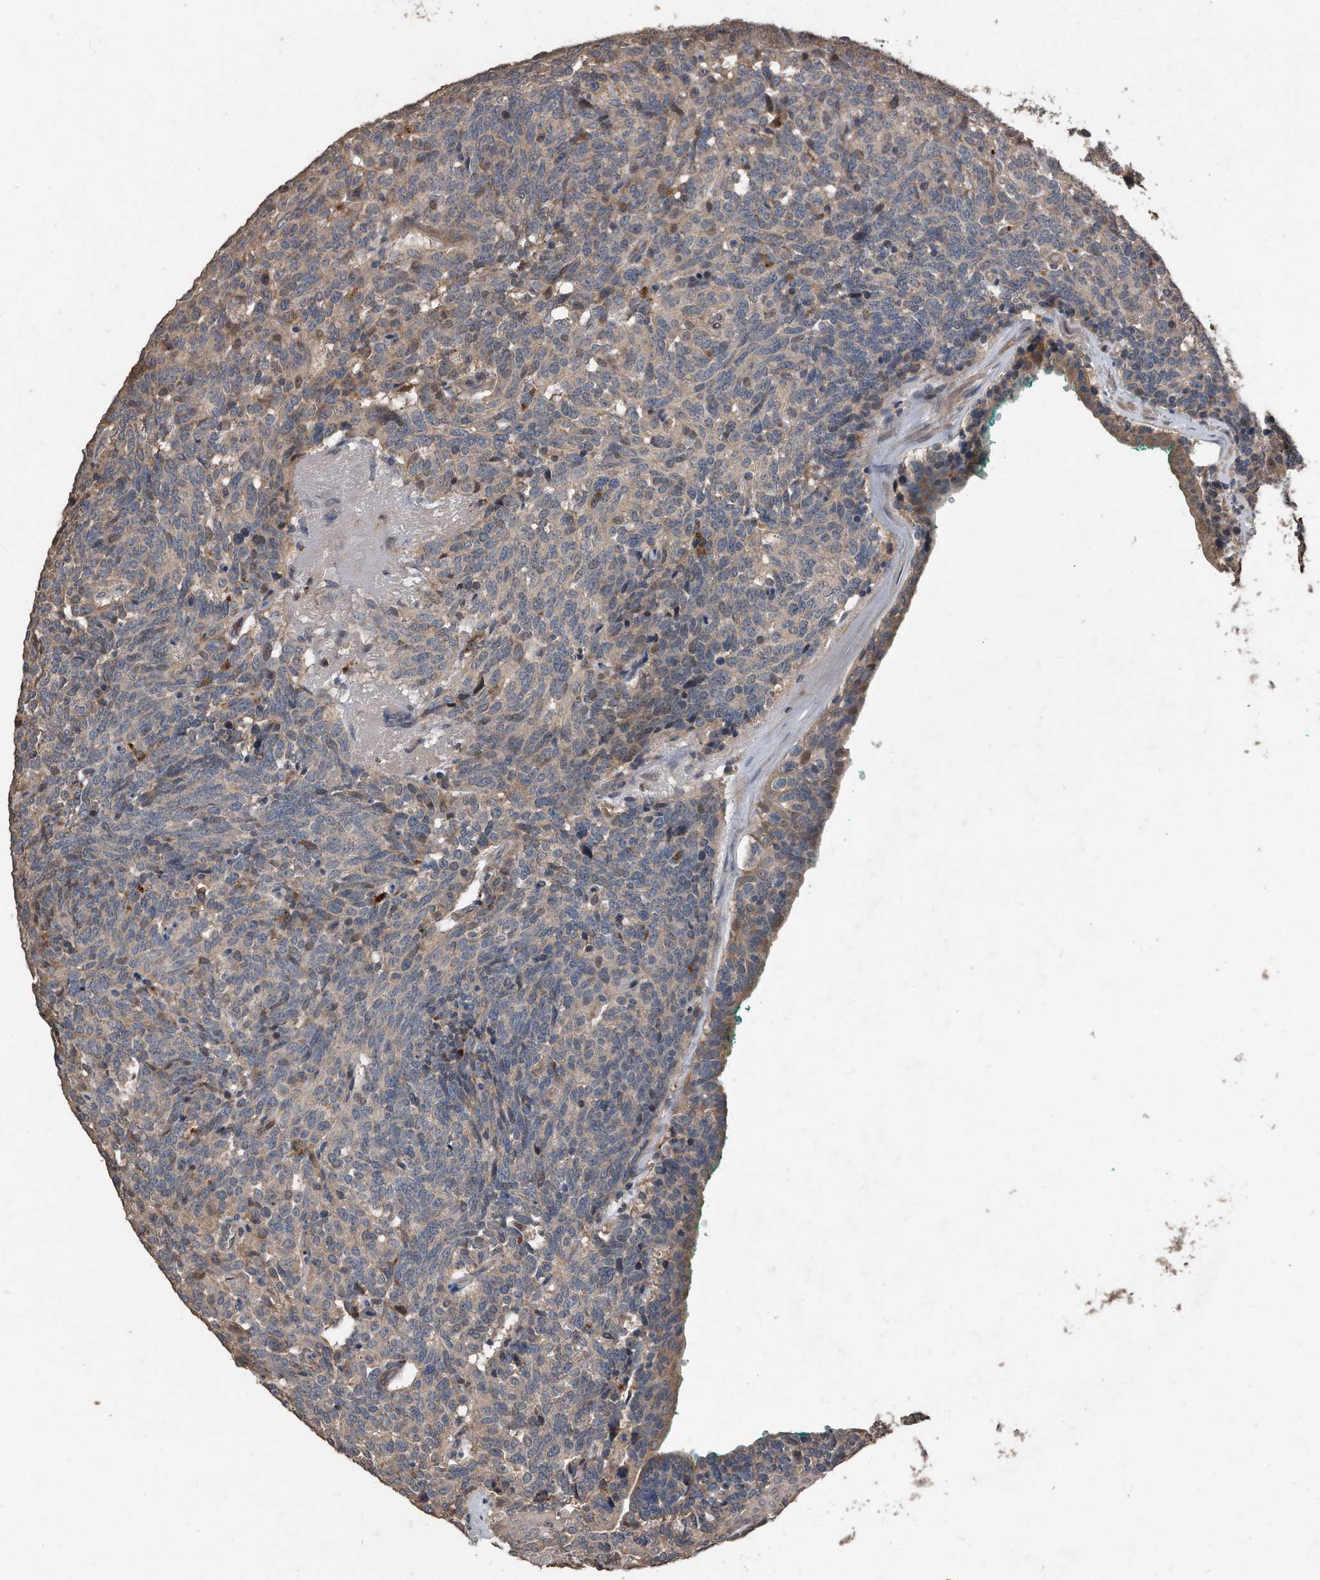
{"staining": {"intensity": "weak", "quantity": "<25%", "location": "cytoplasmic/membranous,nuclear"}, "tissue": "carcinoid", "cell_type": "Tumor cells", "image_type": "cancer", "snomed": [{"axis": "morphology", "description": "Carcinoid, malignant, NOS"}, {"axis": "topography", "description": "Lung"}], "caption": "Tumor cells are negative for protein expression in human carcinoid (malignant).", "gene": "ANKRD10", "patient": {"sex": "female", "age": 46}}